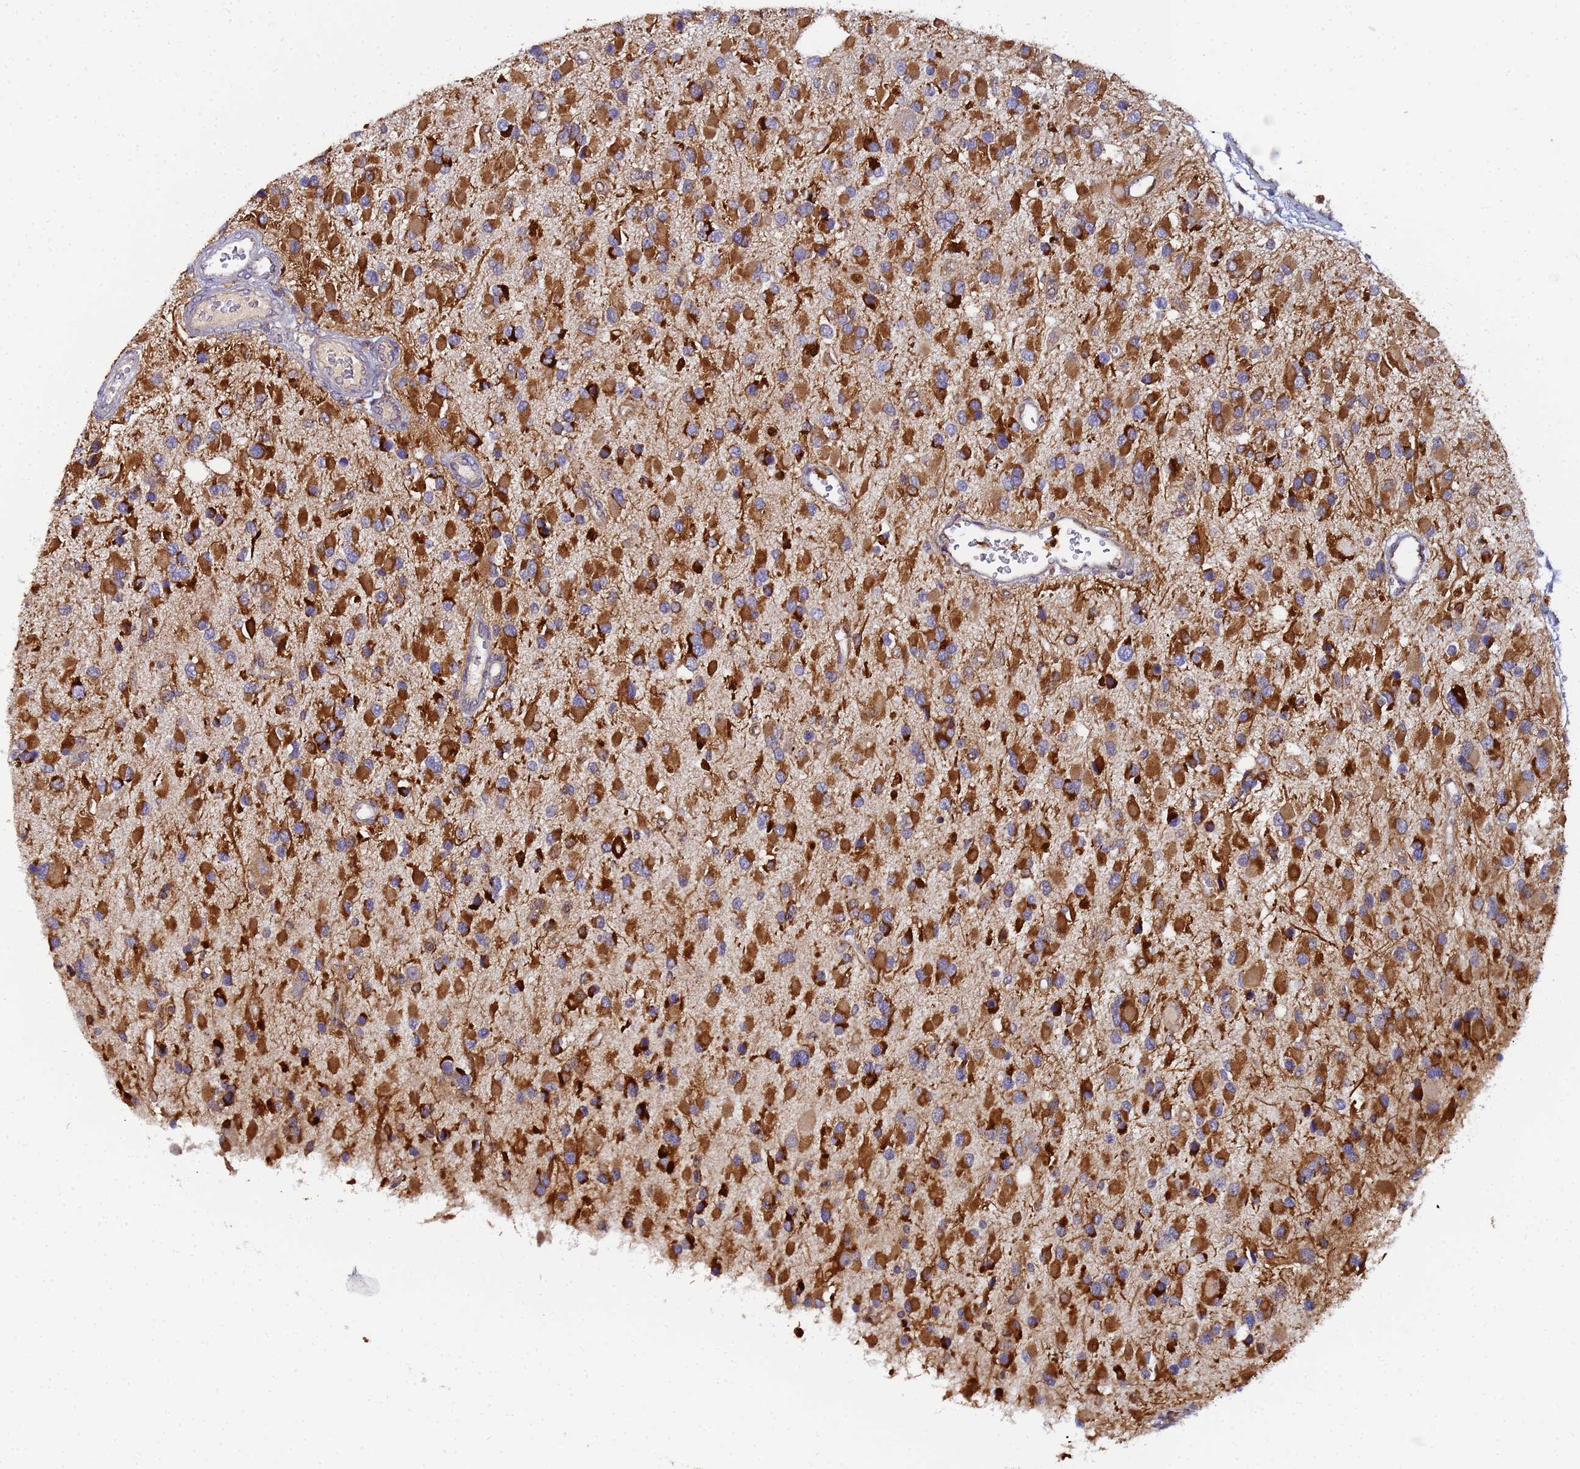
{"staining": {"intensity": "moderate", "quantity": ">75%", "location": "cytoplasmic/membranous"}, "tissue": "glioma", "cell_type": "Tumor cells", "image_type": "cancer", "snomed": [{"axis": "morphology", "description": "Glioma, malignant, High grade"}, {"axis": "topography", "description": "Brain"}], "caption": "Immunohistochemical staining of human malignant glioma (high-grade) exhibits medium levels of moderate cytoplasmic/membranous protein expression in approximately >75% of tumor cells.", "gene": "CCDC127", "patient": {"sex": "male", "age": 53}}